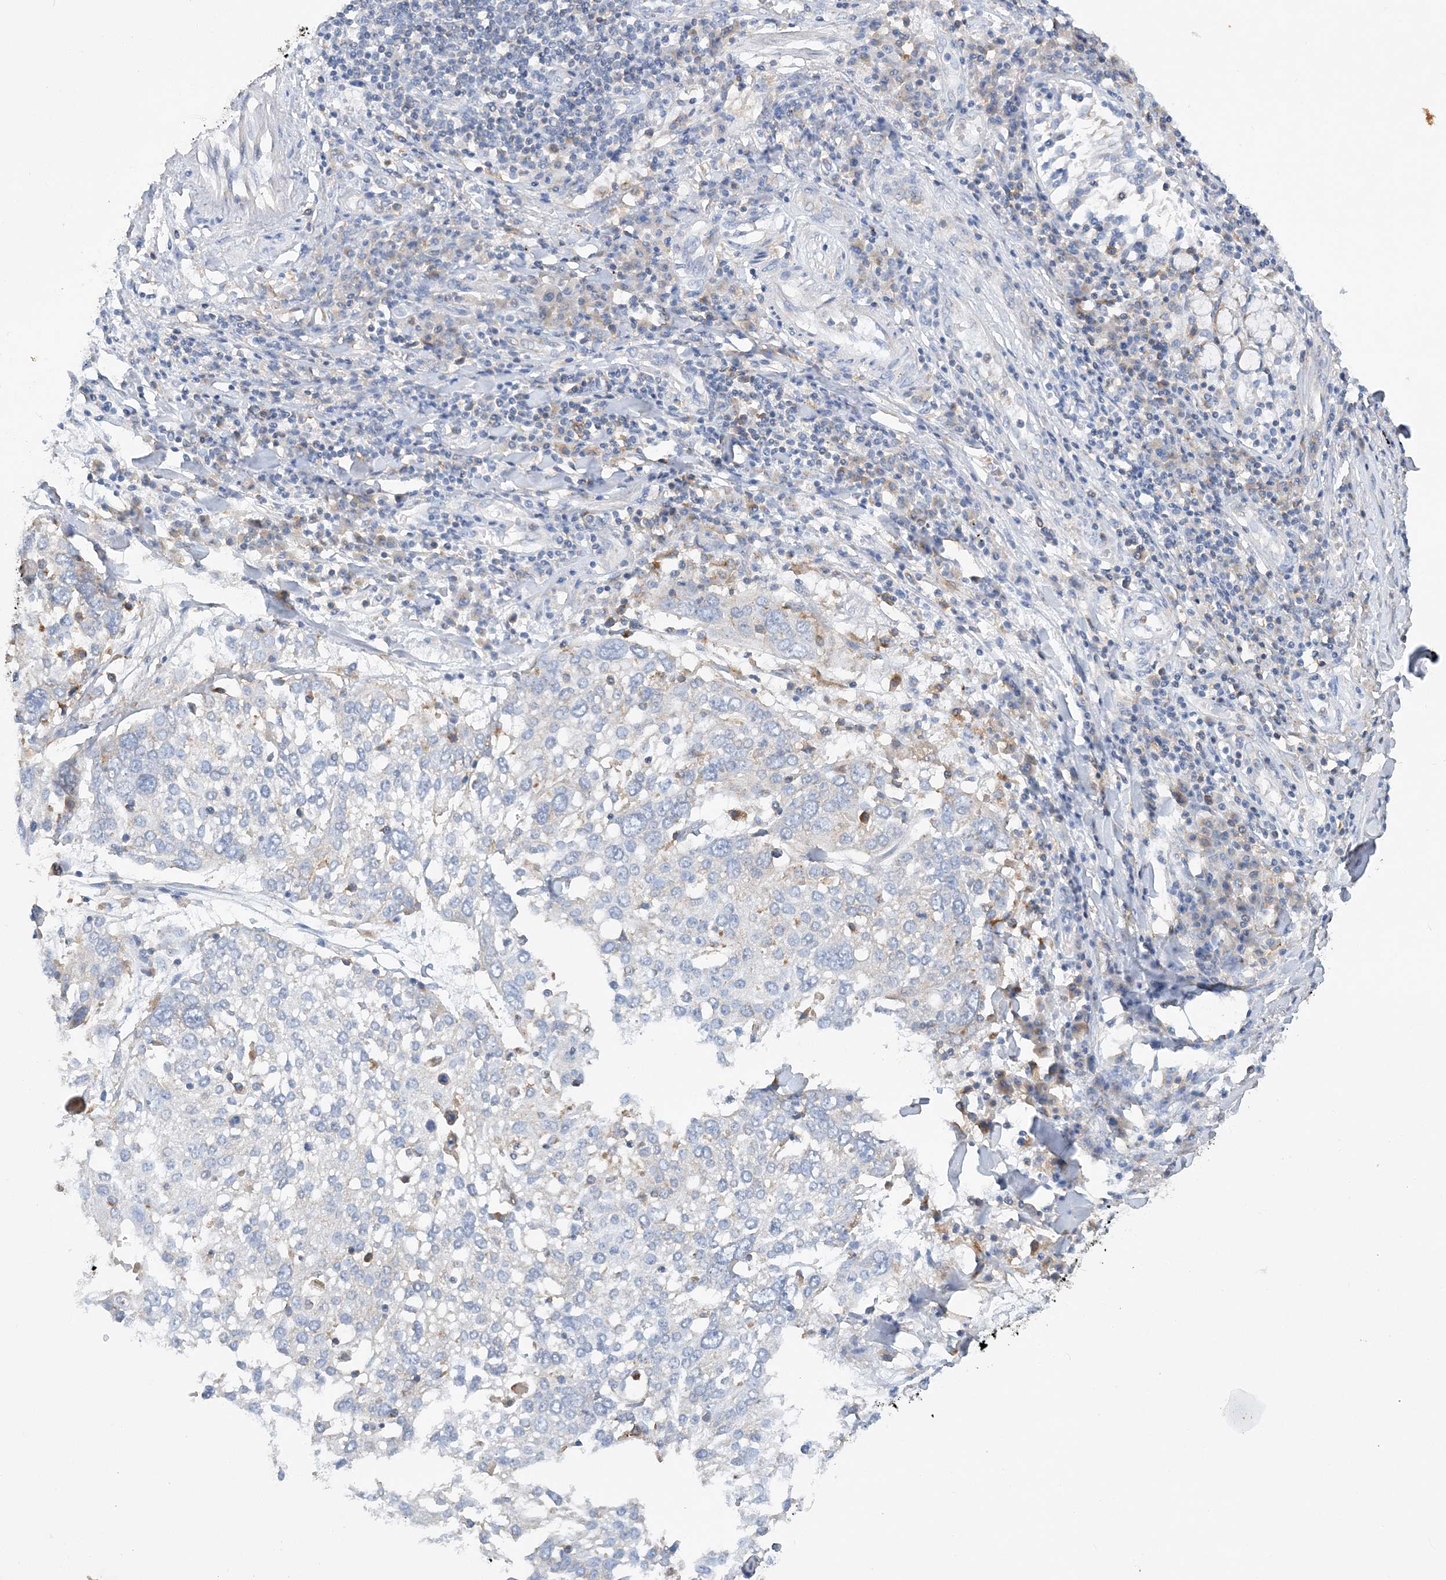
{"staining": {"intensity": "negative", "quantity": "none", "location": "none"}, "tissue": "lung cancer", "cell_type": "Tumor cells", "image_type": "cancer", "snomed": [{"axis": "morphology", "description": "Squamous cell carcinoma, NOS"}, {"axis": "topography", "description": "Lung"}], "caption": "Protein analysis of lung cancer (squamous cell carcinoma) shows no significant positivity in tumor cells.", "gene": "GRINA", "patient": {"sex": "male", "age": 65}}